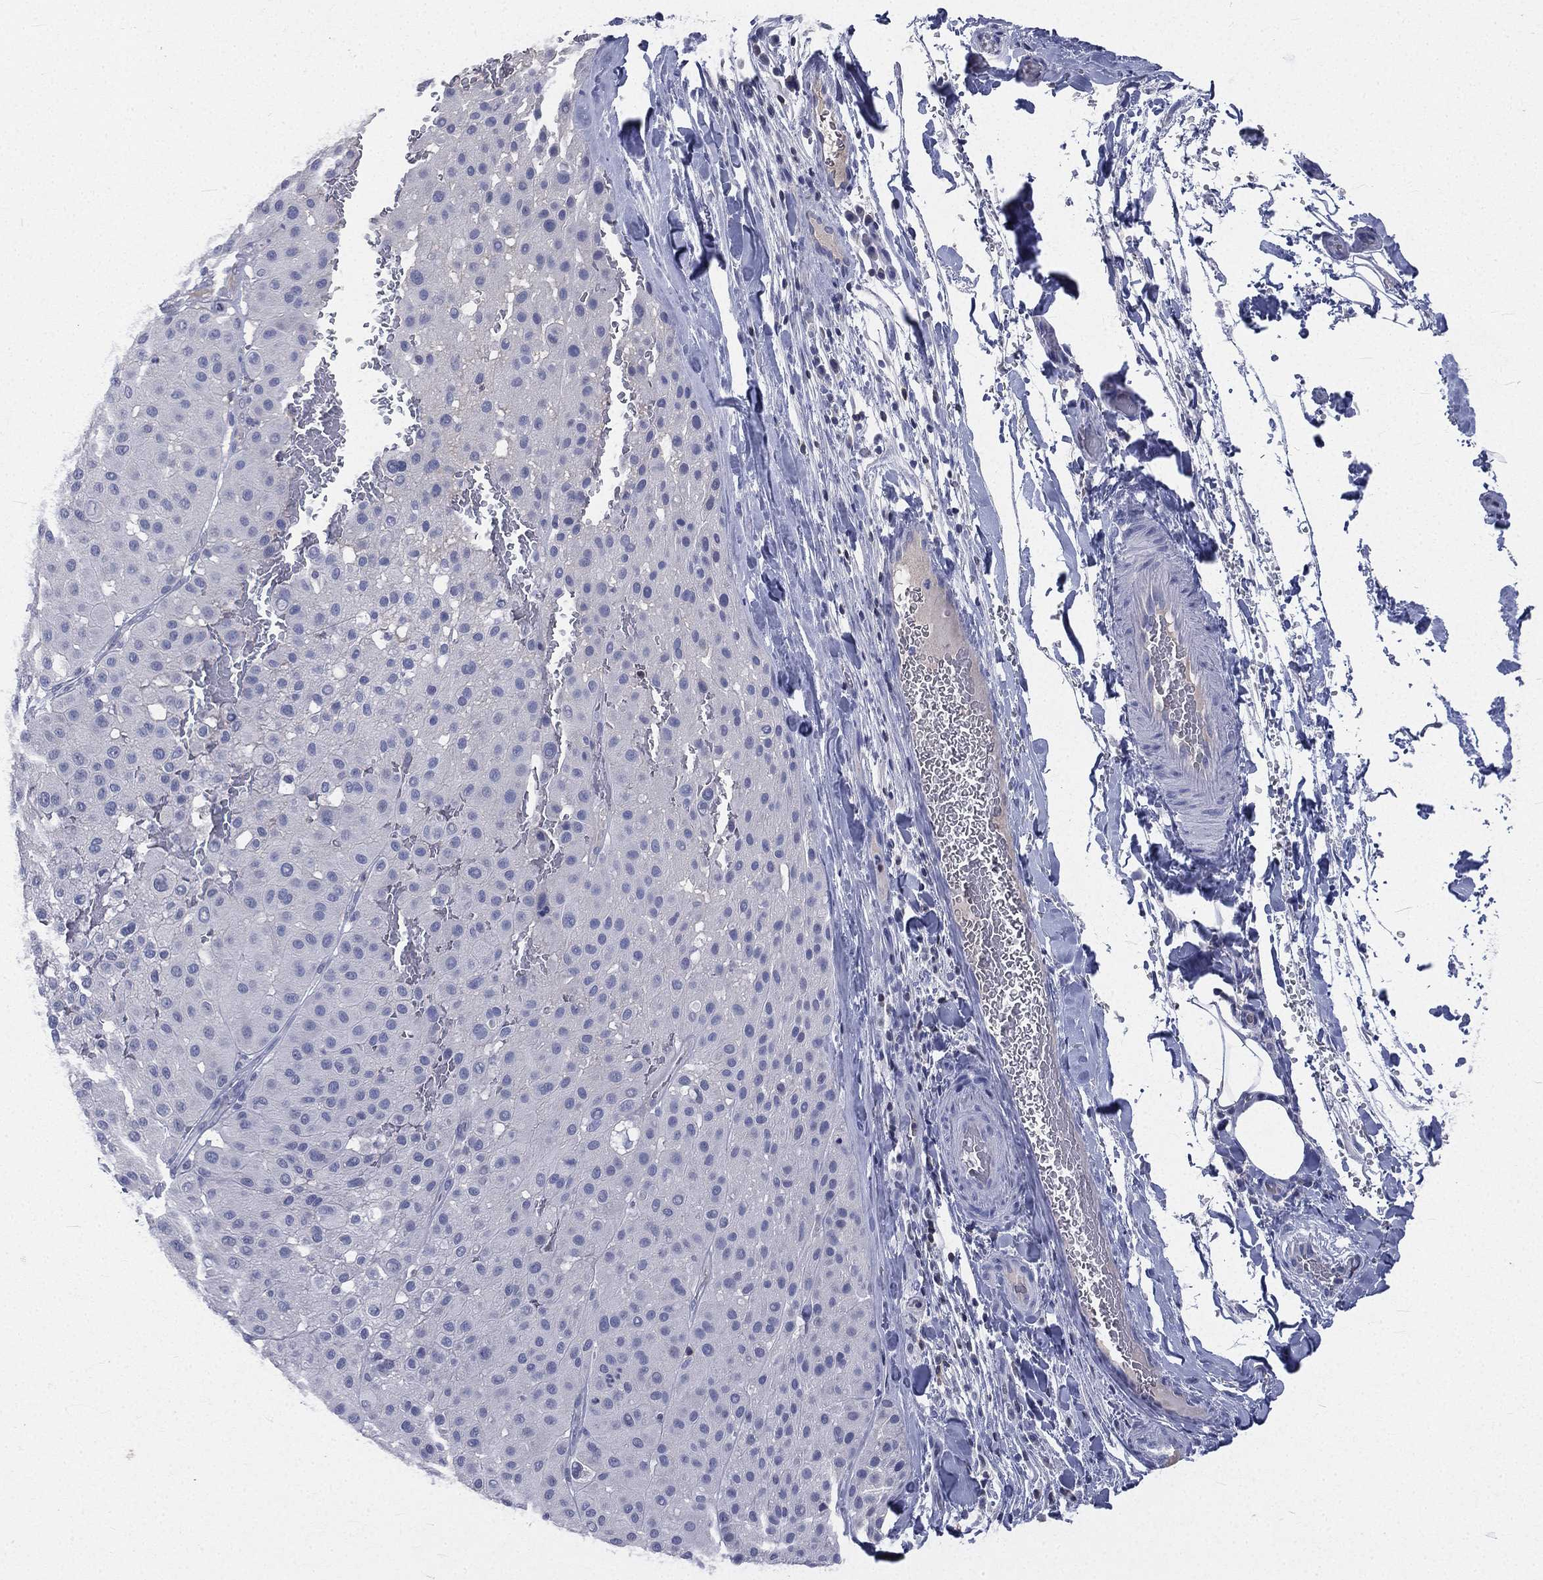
{"staining": {"intensity": "negative", "quantity": "none", "location": "none"}, "tissue": "melanoma", "cell_type": "Tumor cells", "image_type": "cancer", "snomed": [{"axis": "morphology", "description": "Malignant melanoma, Metastatic site"}, {"axis": "topography", "description": "Smooth muscle"}], "caption": "A high-resolution photomicrograph shows immunohistochemistry (IHC) staining of melanoma, which reveals no significant expression in tumor cells.", "gene": "CD3D", "patient": {"sex": "male", "age": 41}}